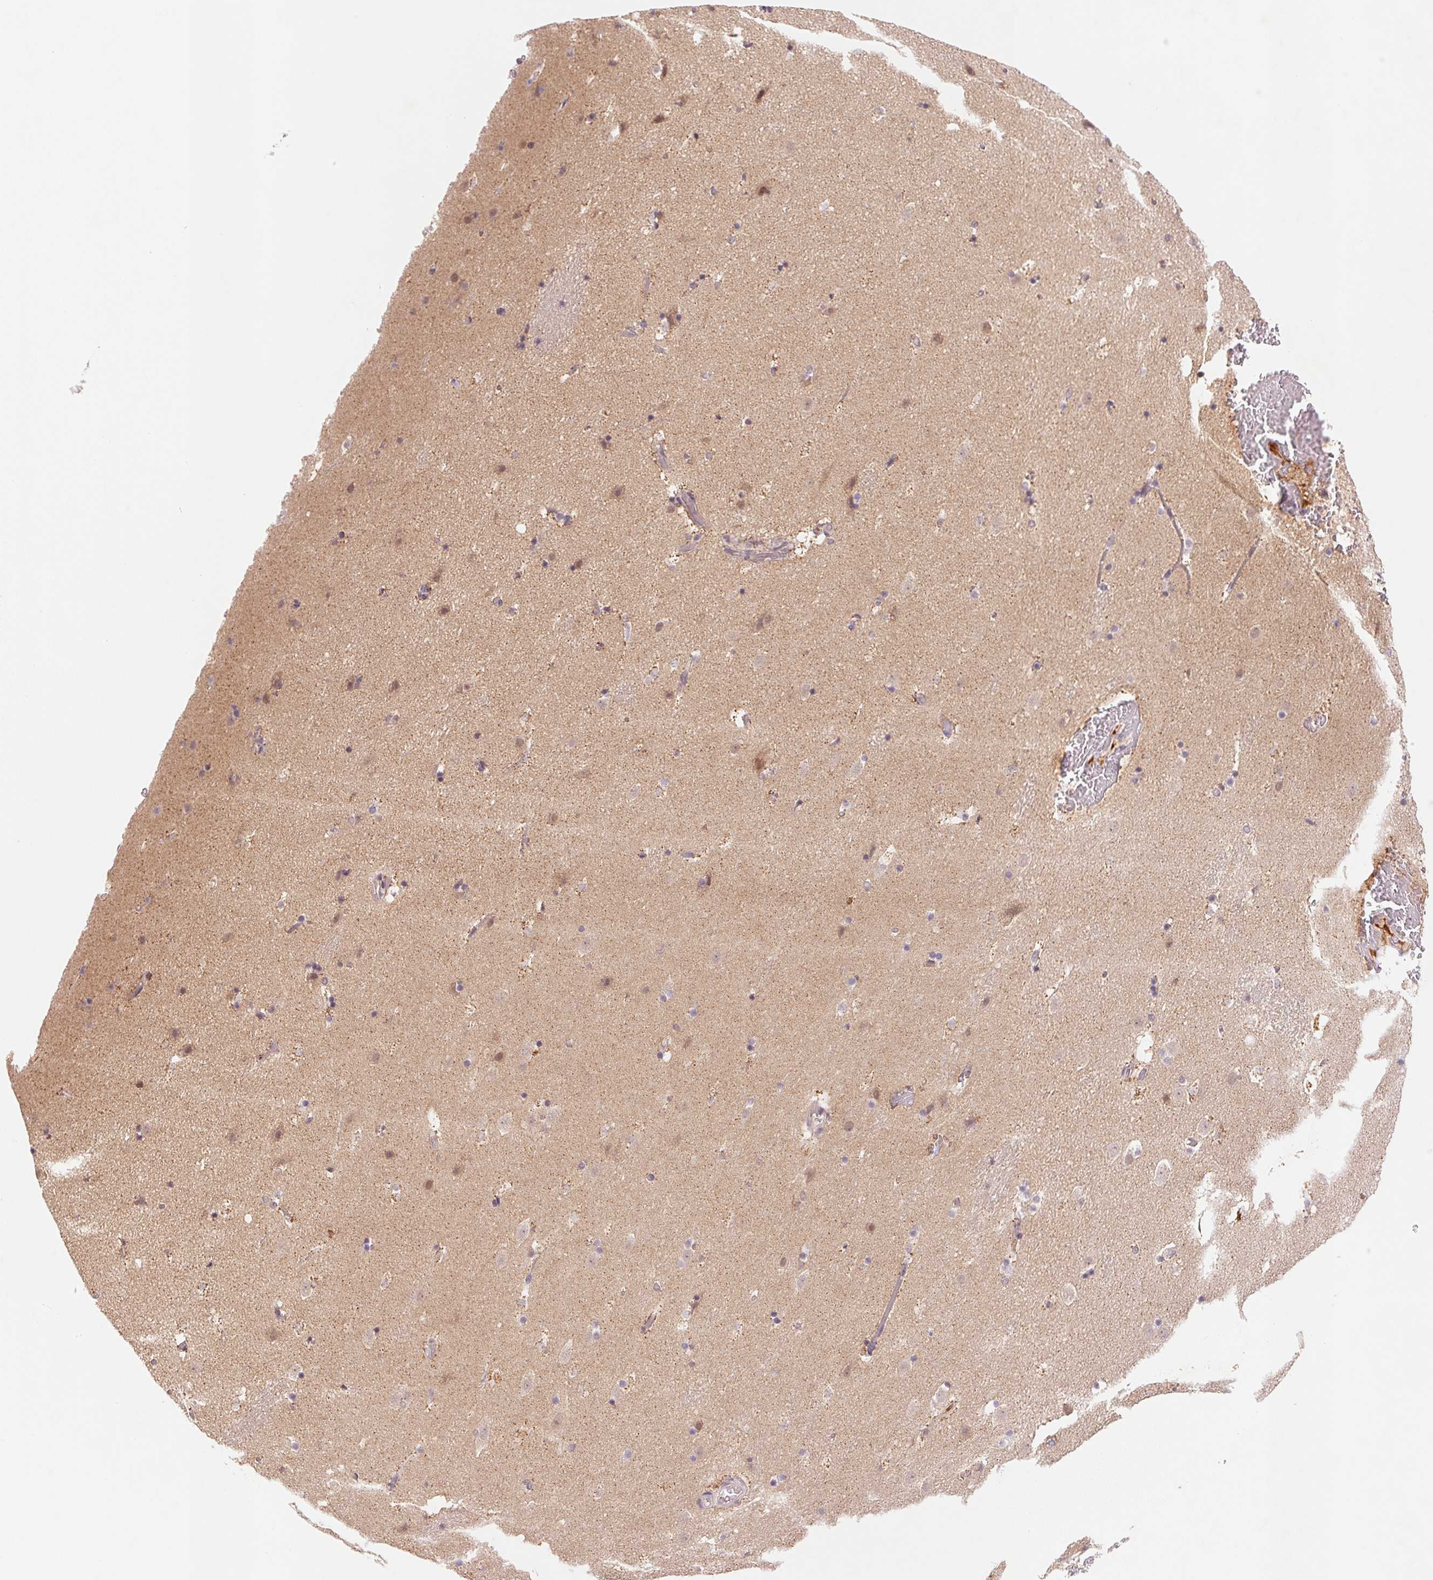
{"staining": {"intensity": "weak", "quantity": "<25%", "location": "cytoplasmic/membranous,nuclear"}, "tissue": "caudate", "cell_type": "Glial cells", "image_type": "normal", "snomed": [{"axis": "morphology", "description": "Normal tissue, NOS"}, {"axis": "topography", "description": "Lateral ventricle wall"}], "caption": "High magnification brightfield microscopy of normal caudate stained with DAB (brown) and counterstained with hematoxylin (blue): glial cells show no significant positivity. (DAB IHC, high magnification).", "gene": "BNIP5", "patient": {"sex": "male", "age": 37}}